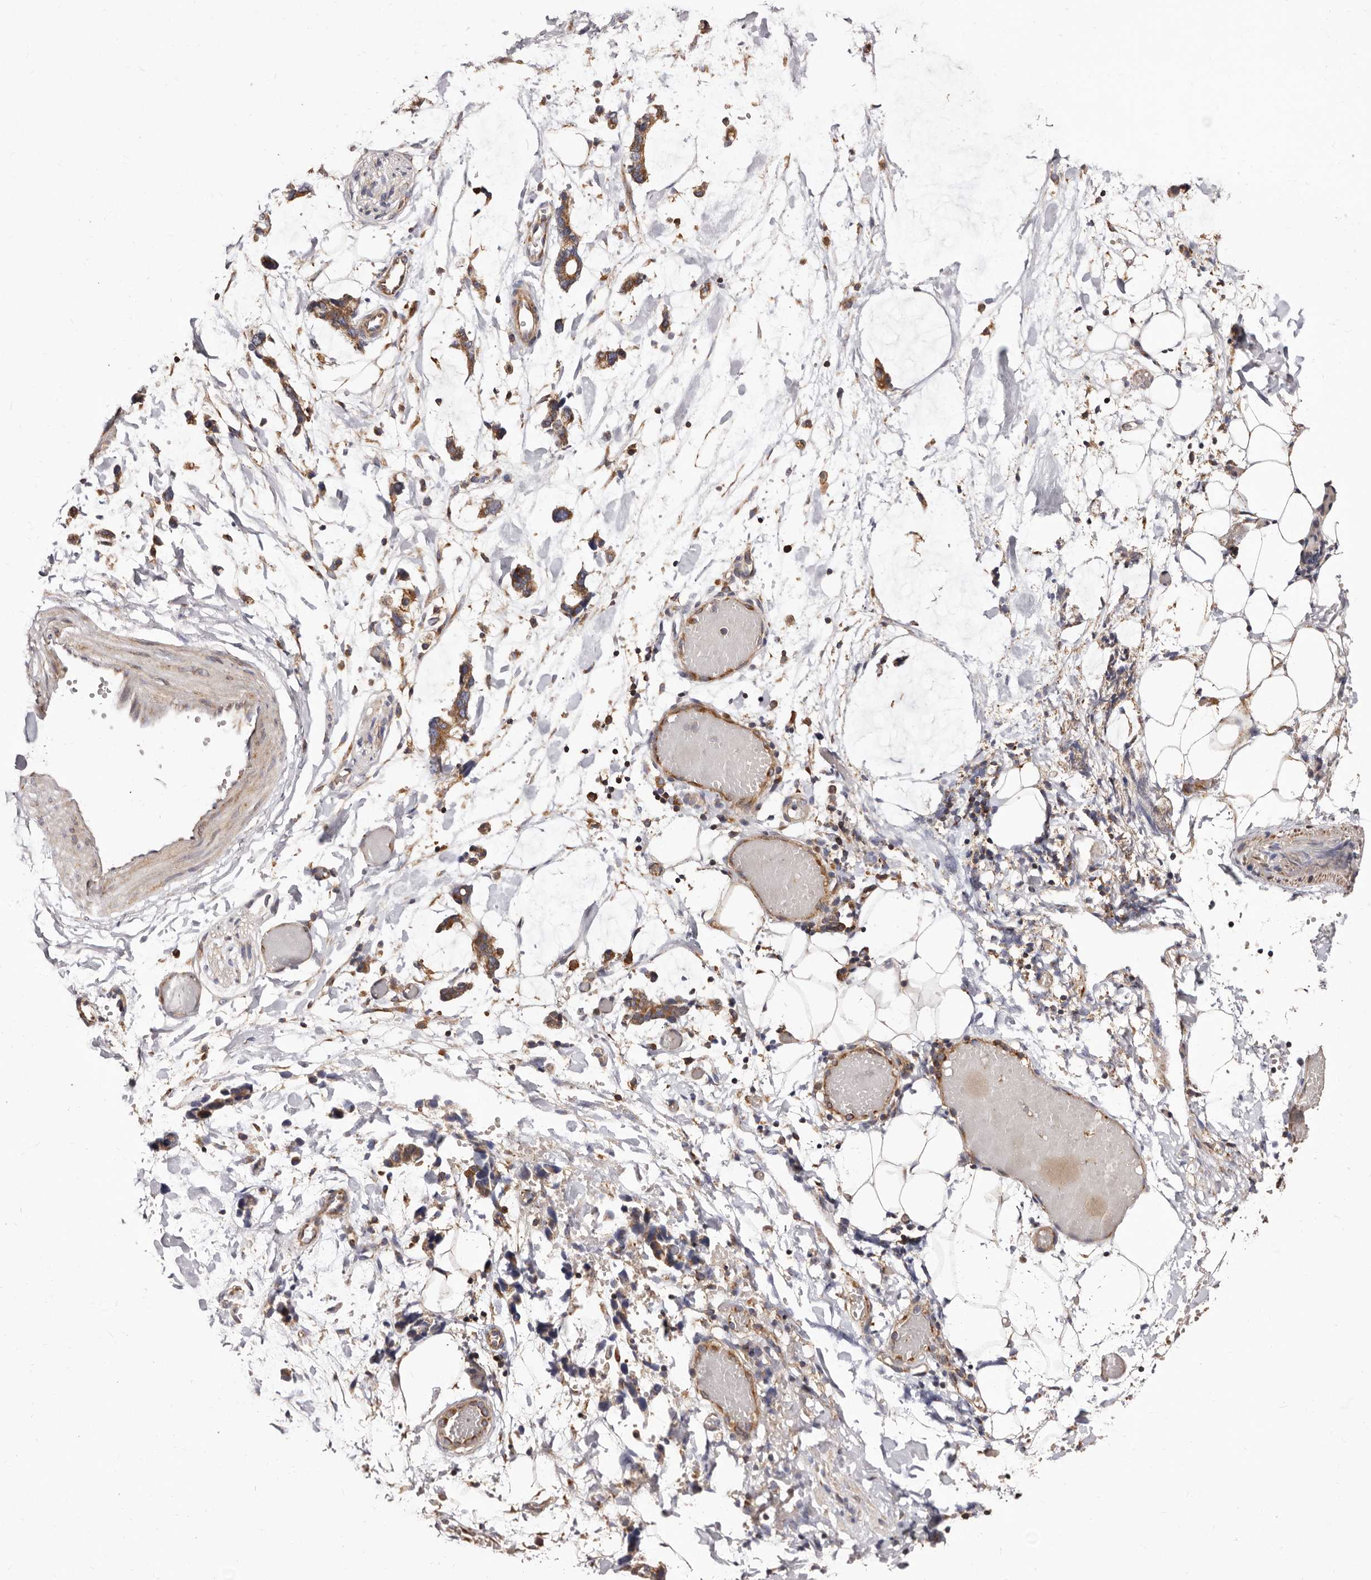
{"staining": {"intensity": "weak", "quantity": "25%-75%", "location": "cytoplasmic/membranous"}, "tissue": "adipose tissue", "cell_type": "Adipocytes", "image_type": "normal", "snomed": [{"axis": "morphology", "description": "Normal tissue, NOS"}, {"axis": "morphology", "description": "Adenocarcinoma, NOS"}, {"axis": "topography", "description": "Smooth muscle"}, {"axis": "topography", "description": "Colon"}], "caption": "Immunohistochemical staining of benign human adipose tissue reveals weak cytoplasmic/membranous protein expression in approximately 25%-75% of adipocytes. (DAB = brown stain, brightfield microscopy at high magnification).", "gene": "COQ8B", "patient": {"sex": "male", "age": 14}}